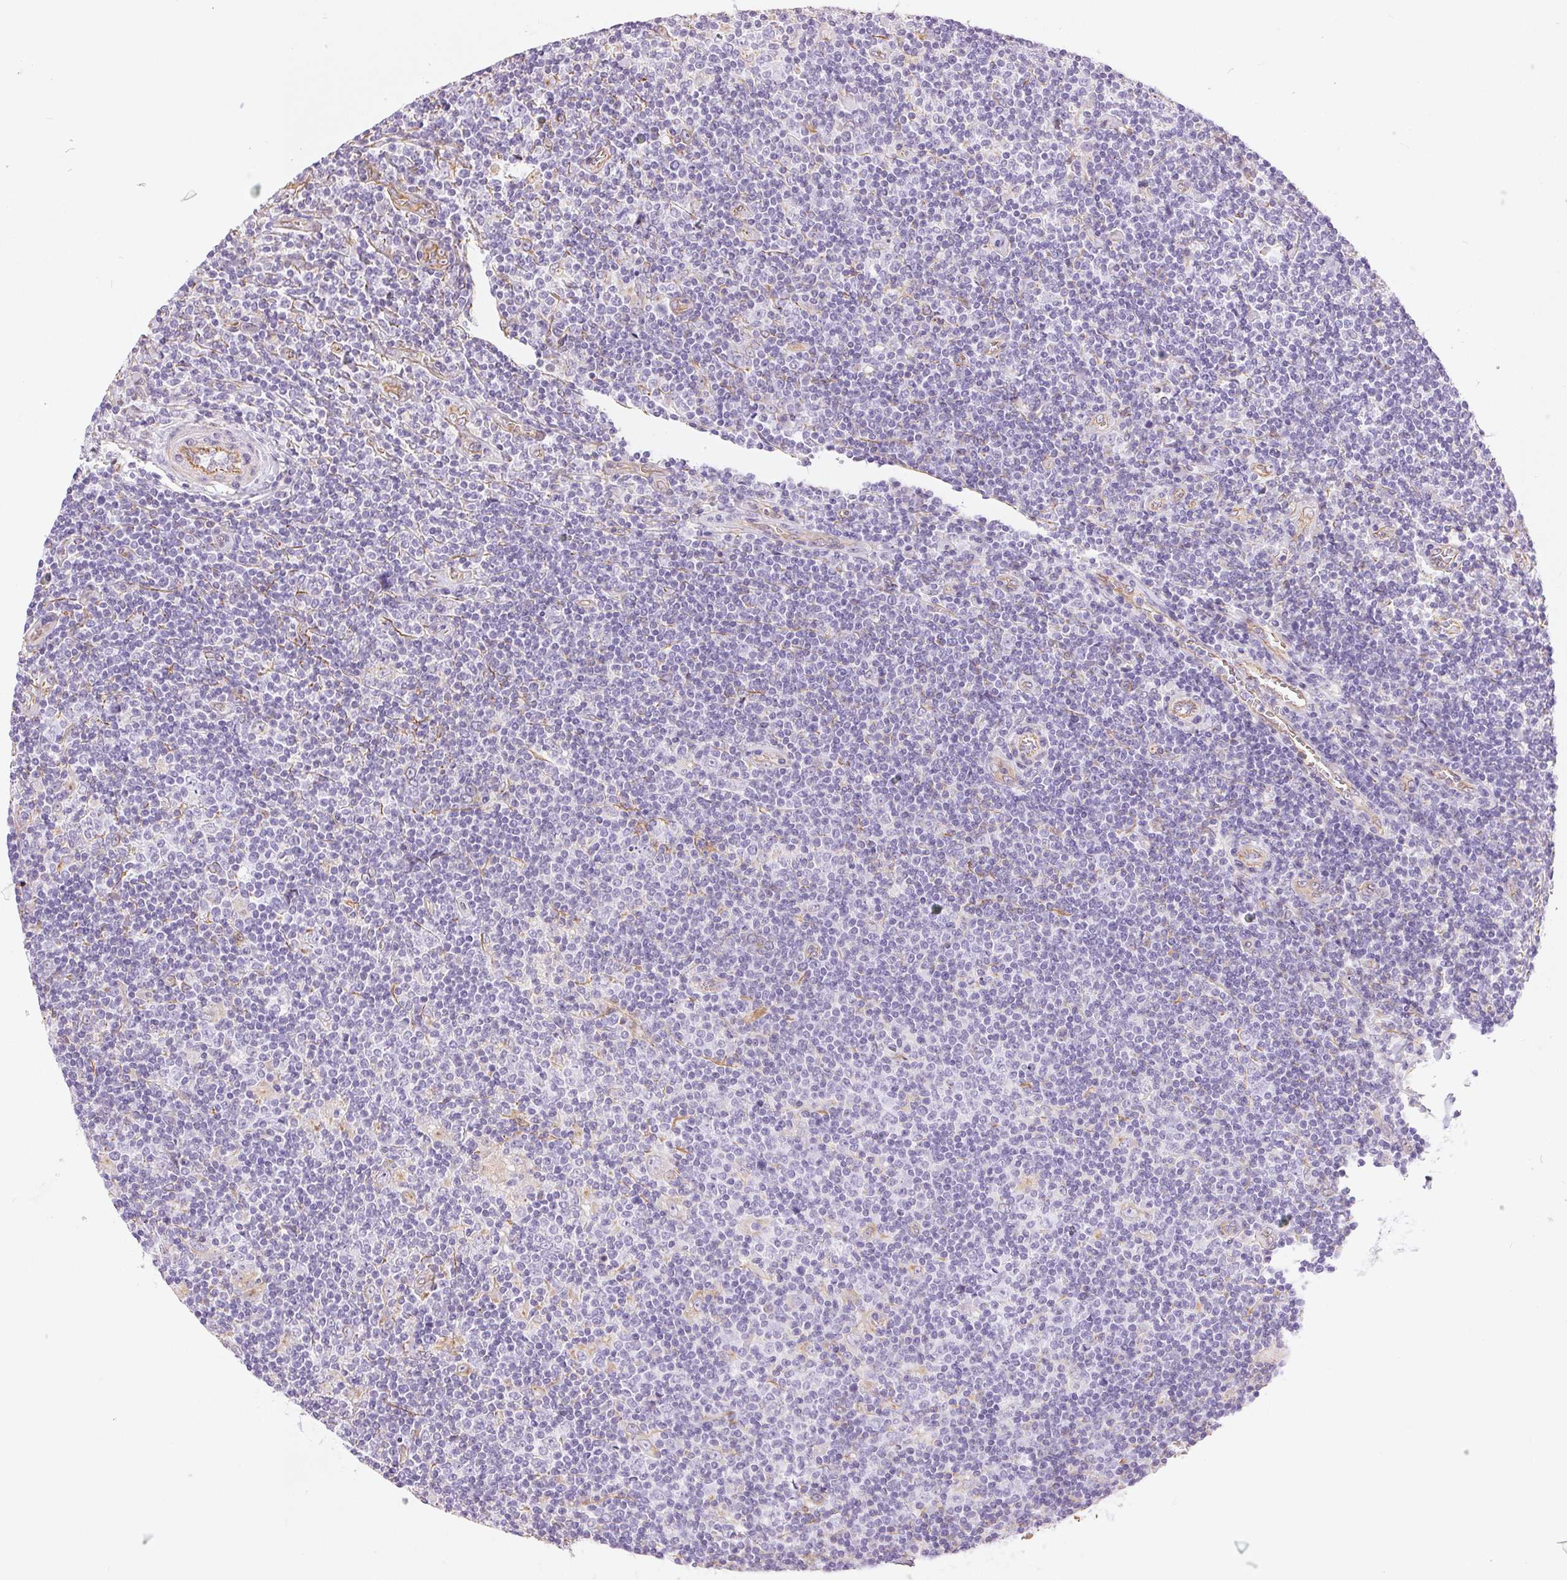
{"staining": {"intensity": "negative", "quantity": "none", "location": "none"}, "tissue": "lymphoma", "cell_type": "Tumor cells", "image_type": "cancer", "snomed": [{"axis": "morphology", "description": "Hodgkin's disease, NOS"}, {"axis": "topography", "description": "Lymph node"}], "caption": "Immunohistochemical staining of human lymphoma reveals no significant staining in tumor cells.", "gene": "GFAP", "patient": {"sex": "male", "age": 40}}